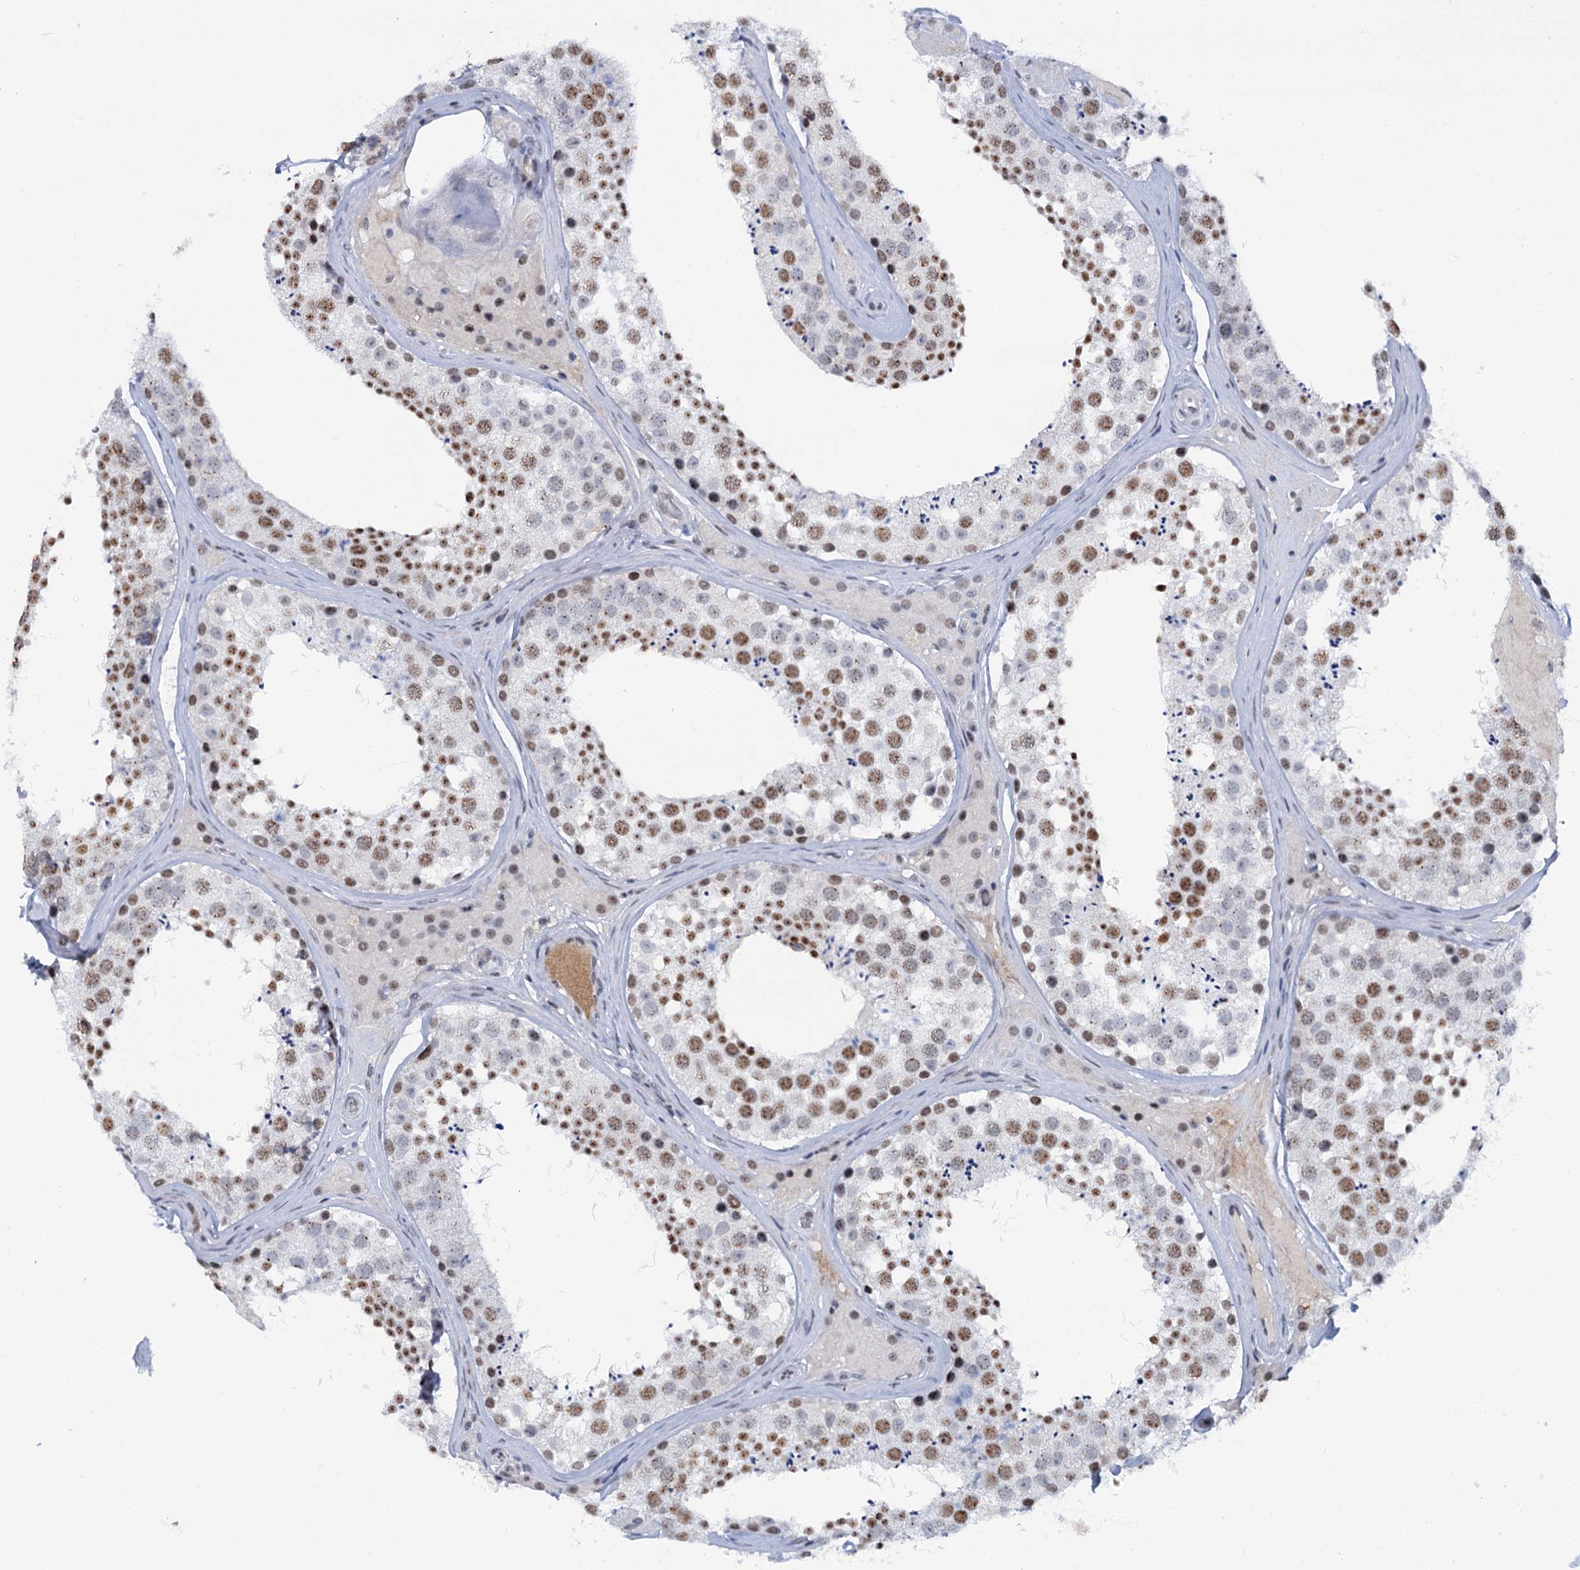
{"staining": {"intensity": "moderate", "quantity": ">75%", "location": "nuclear"}, "tissue": "testis", "cell_type": "Cells in seminiferous ducts", "image_type": "normal", "snomed": [{"axis": "morphology", "description": "Normal tissue, NOS"}, {"axis": "topography", "description": "Testis"}], "caption": "Immunohistochemical staining of benign testis reveals medium levels of moderate nuclear expression in approximately >75% of cells in seminiferous ducts.", "gene": "SREK1", "patient": {"sex": "male", "age": 46}}